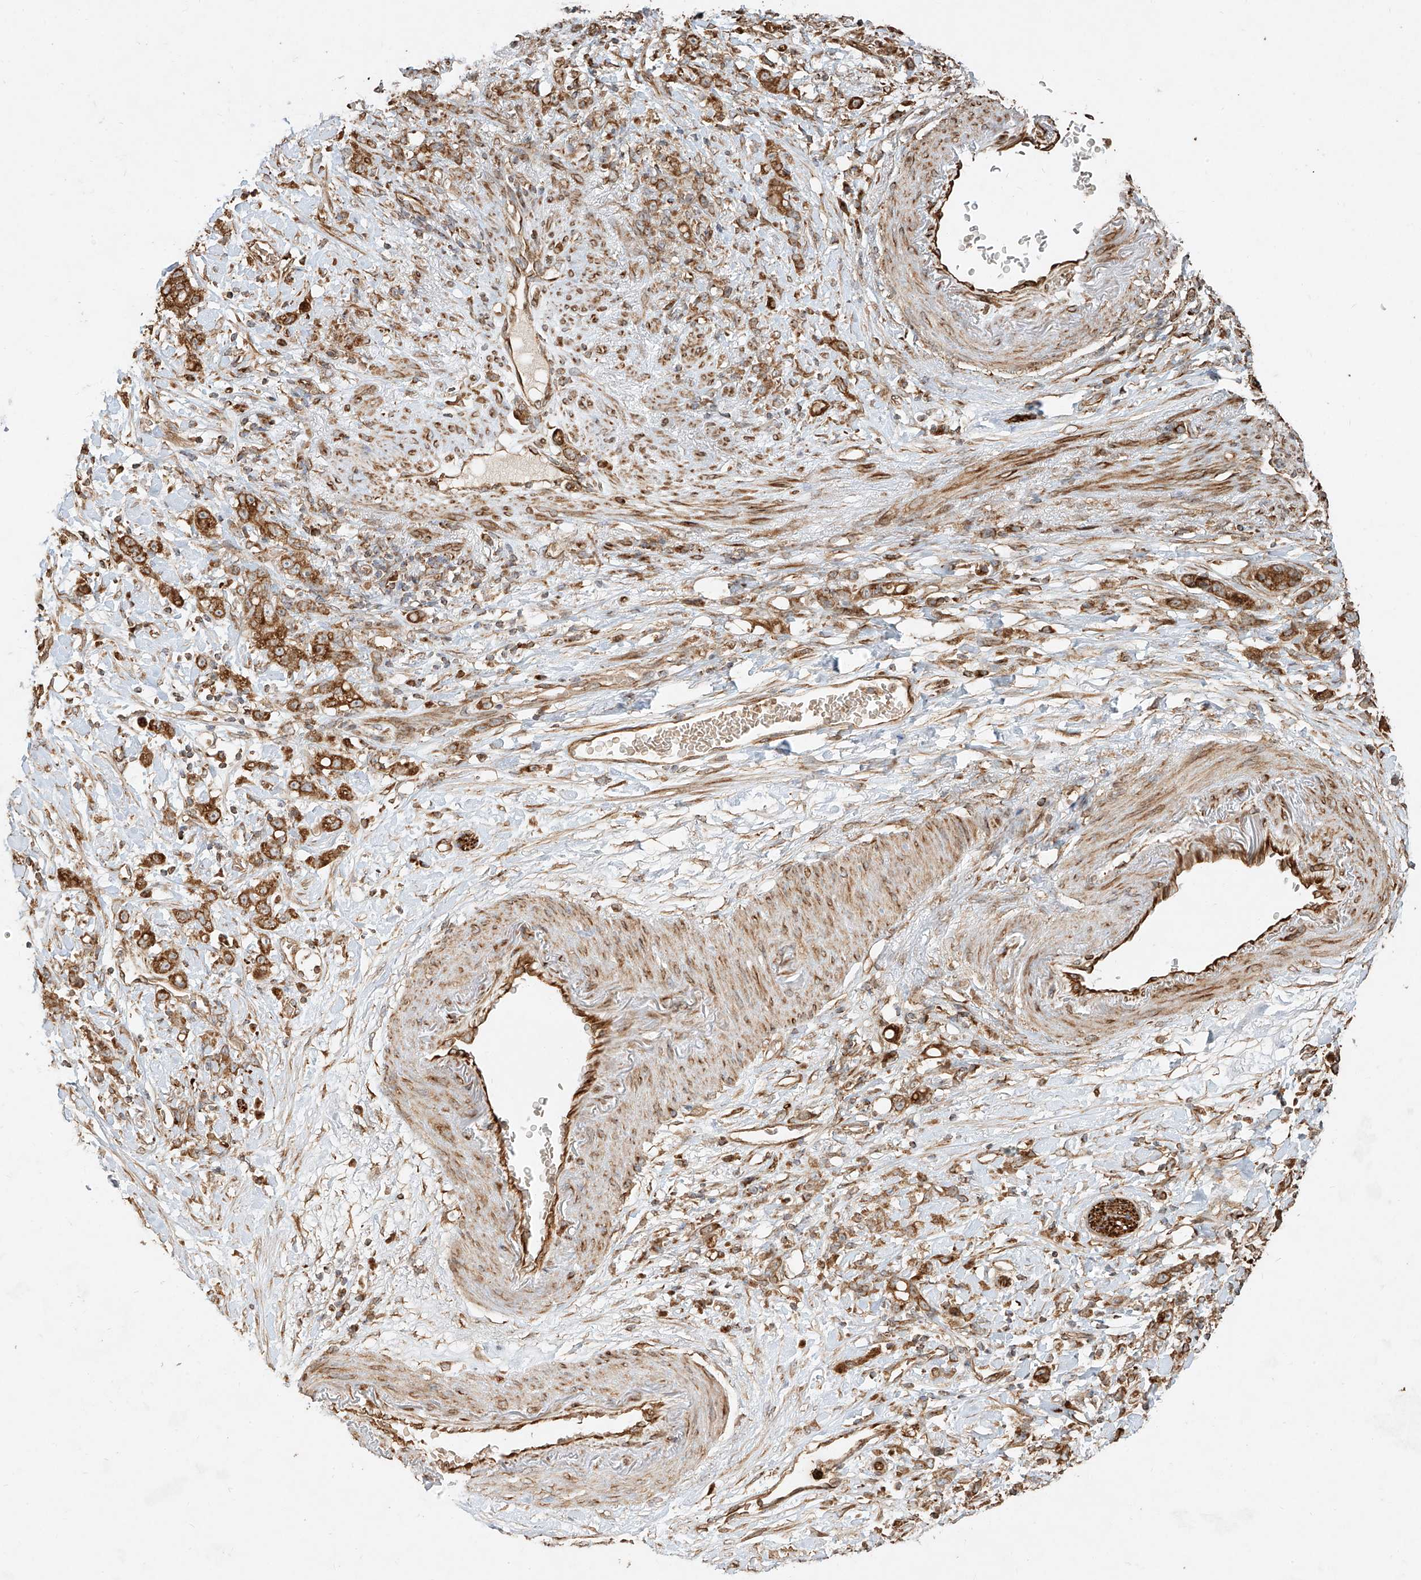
{"staining": {"intensity": "moderate", "quantity": ">75%", "location": "cytoplasmic/membranous"}, "tissue": "stomach cancer", "cell_type": "Tumor cells", "image_type": "cancer", "snomed": [{"axis": "morphology", "description": "Adenocarcinoma, NOS"}, {"axis": "topography", "description": "Stomach, lower"}], "caption": "Immunohistochemical staining of adenocarcinoma (stomach) displays moderate cytoplasmic/membranous protein expression in about >75% of tumor cells. Nuclei are stained in blue.", "gene": "EFNB1", "patient": {"sex": "male", "age": 88}}